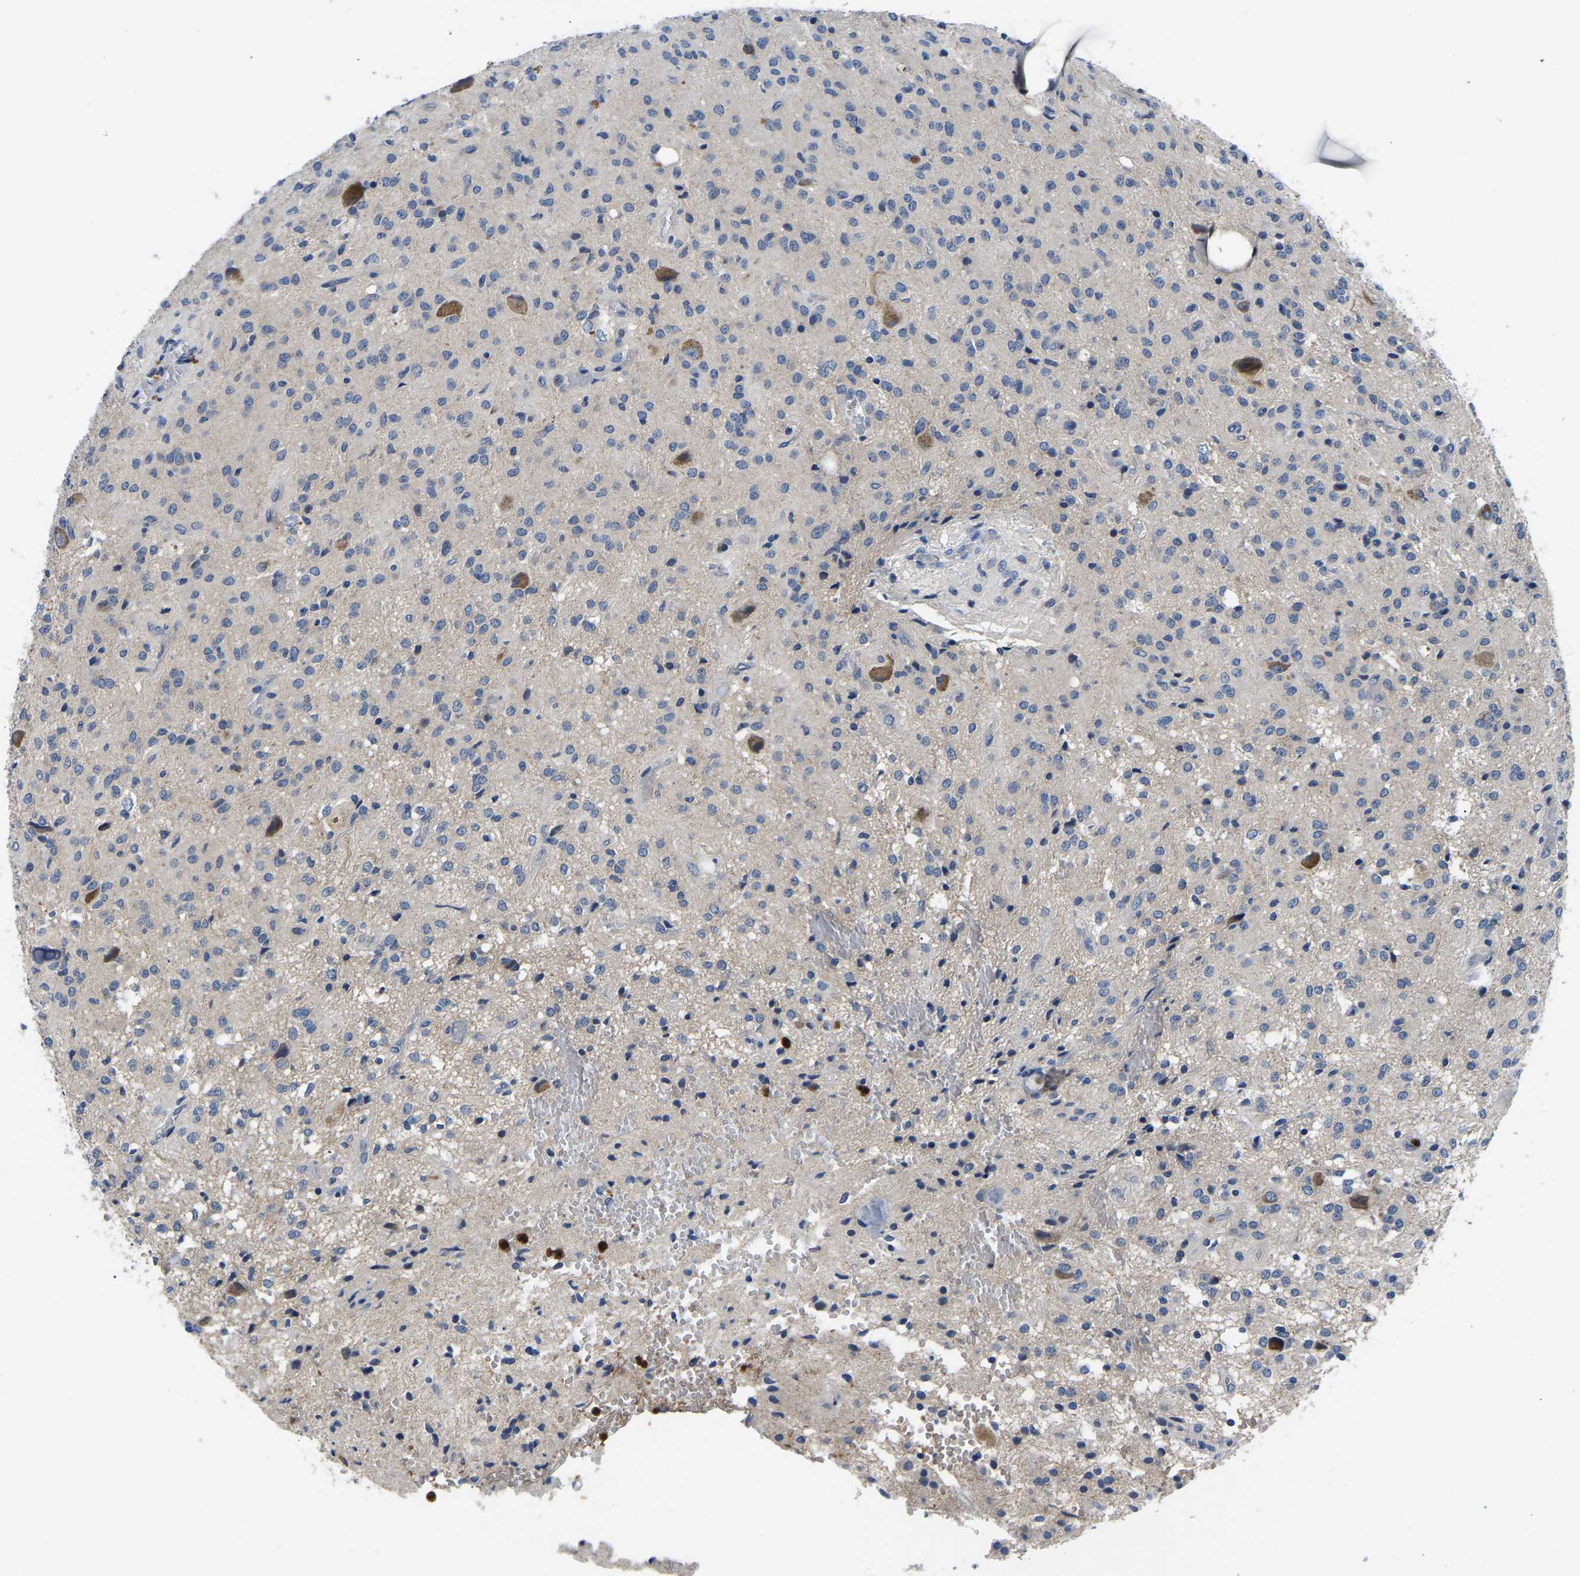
{"staining": {"intensity": "negative", "quantity": "none", "location": "none"}, "tissue": "glioma", "cell_type": "Tumor cells", "image_type": "cancer", "snomed": [{"axis": "morphology", "description": "Glioma, malignant, High grade"}, {"axis": "topography", "description": "Brain"}], "caption": "The immunohistochemistry photomicrograph has no significant positivity in tumor cells of malignant glioma (high-grade) tissue.", "gene": "TOR1B", "patient": {"sex": "female", "age": 59}}